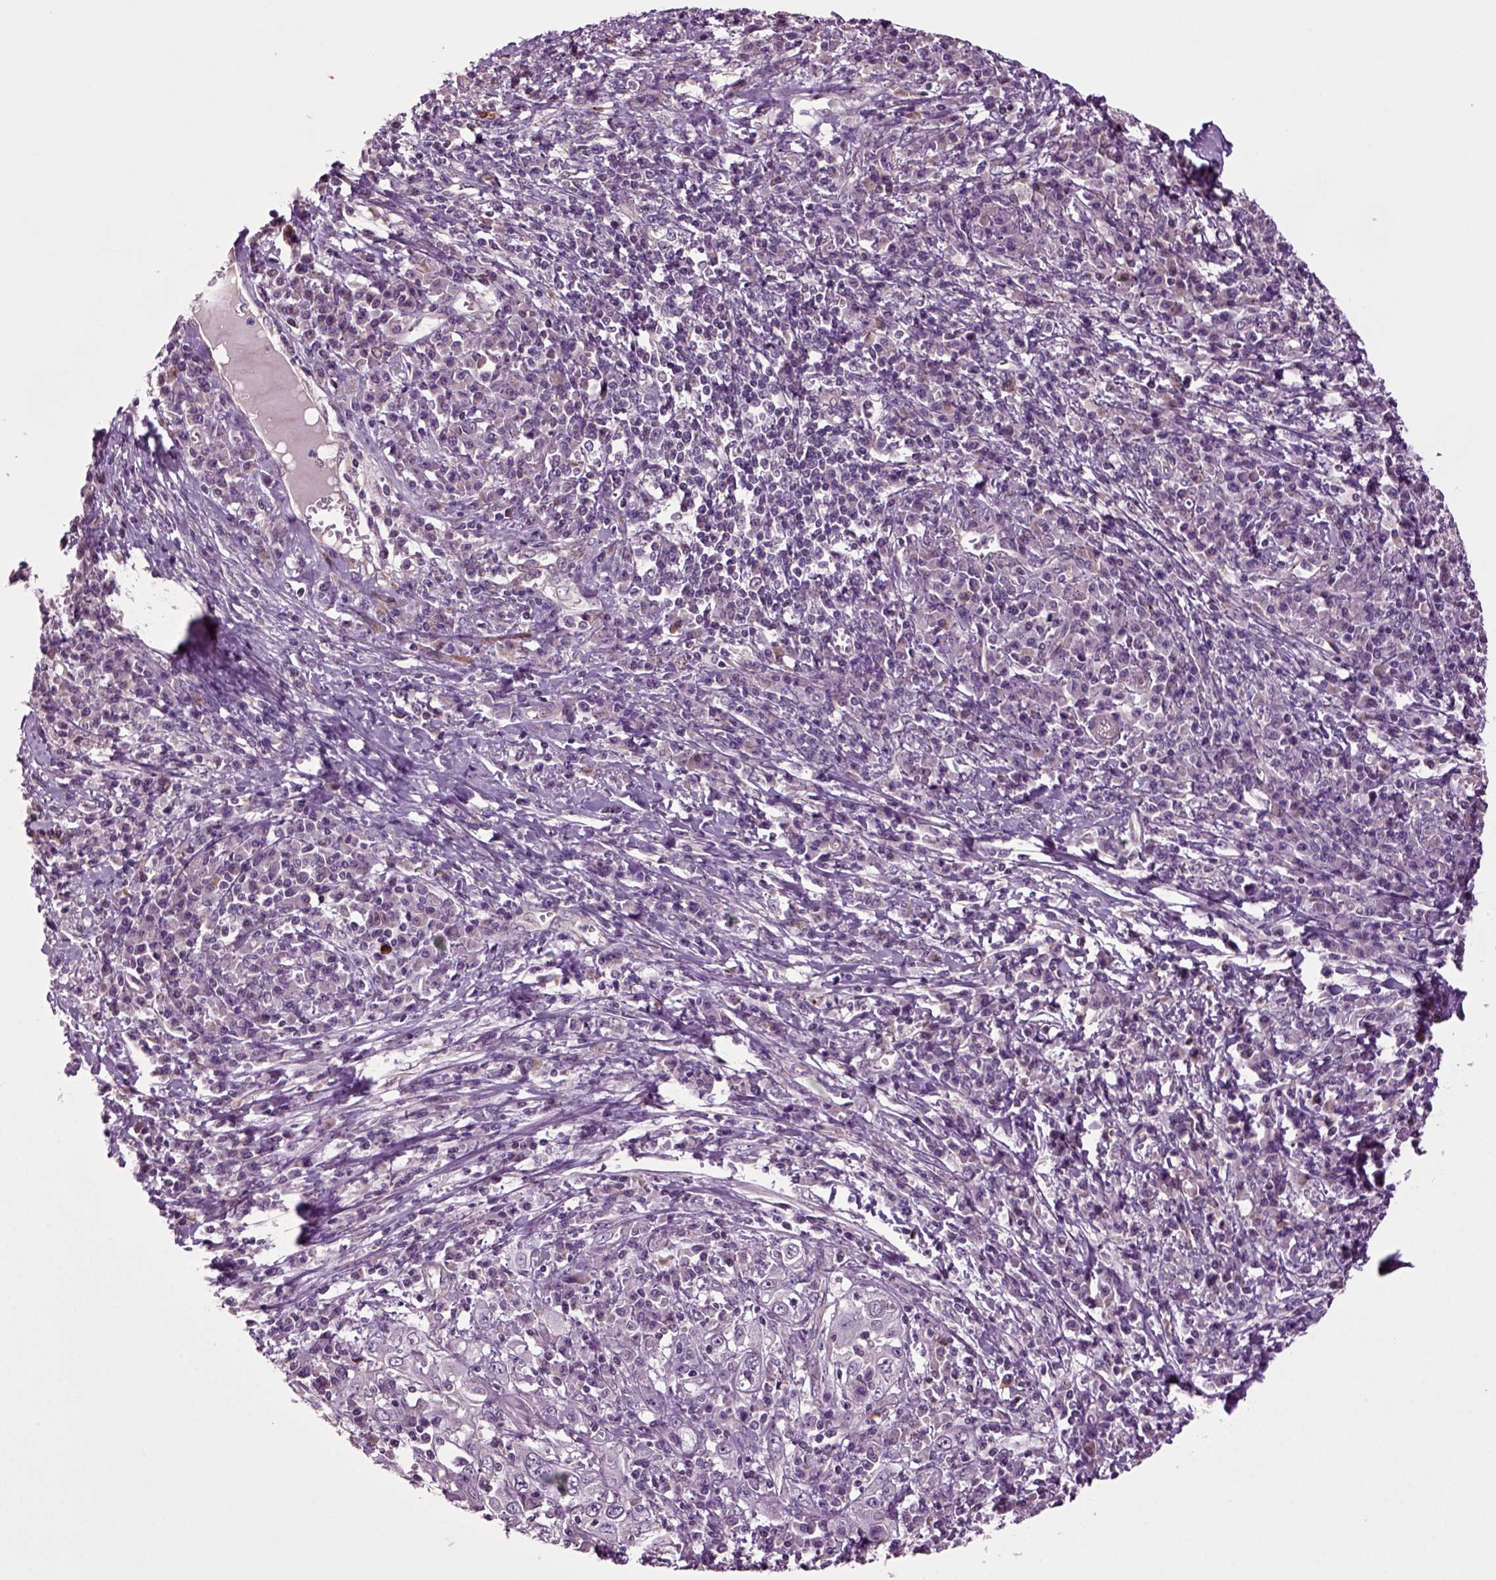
{"staining": {"intensity": "negative", "quantity": "none", "location": "none"}, "tissue": "cervical cancer", "cell_type": "Tumor cells", "image_type": "cancer", "snomed": [{"axis": "morphology", "description": "Squamous cell carcinoma, NOS"}, {"axis": "topography", "description": "Cervix"}], "caption": "A high-resolution micrograph shows IHC staining of cervical squamous cell carcinoma, which shows no significant expression in tumor cells.", "gene": "HAGHL", "patient": {"sex": "female", "age": 46}}